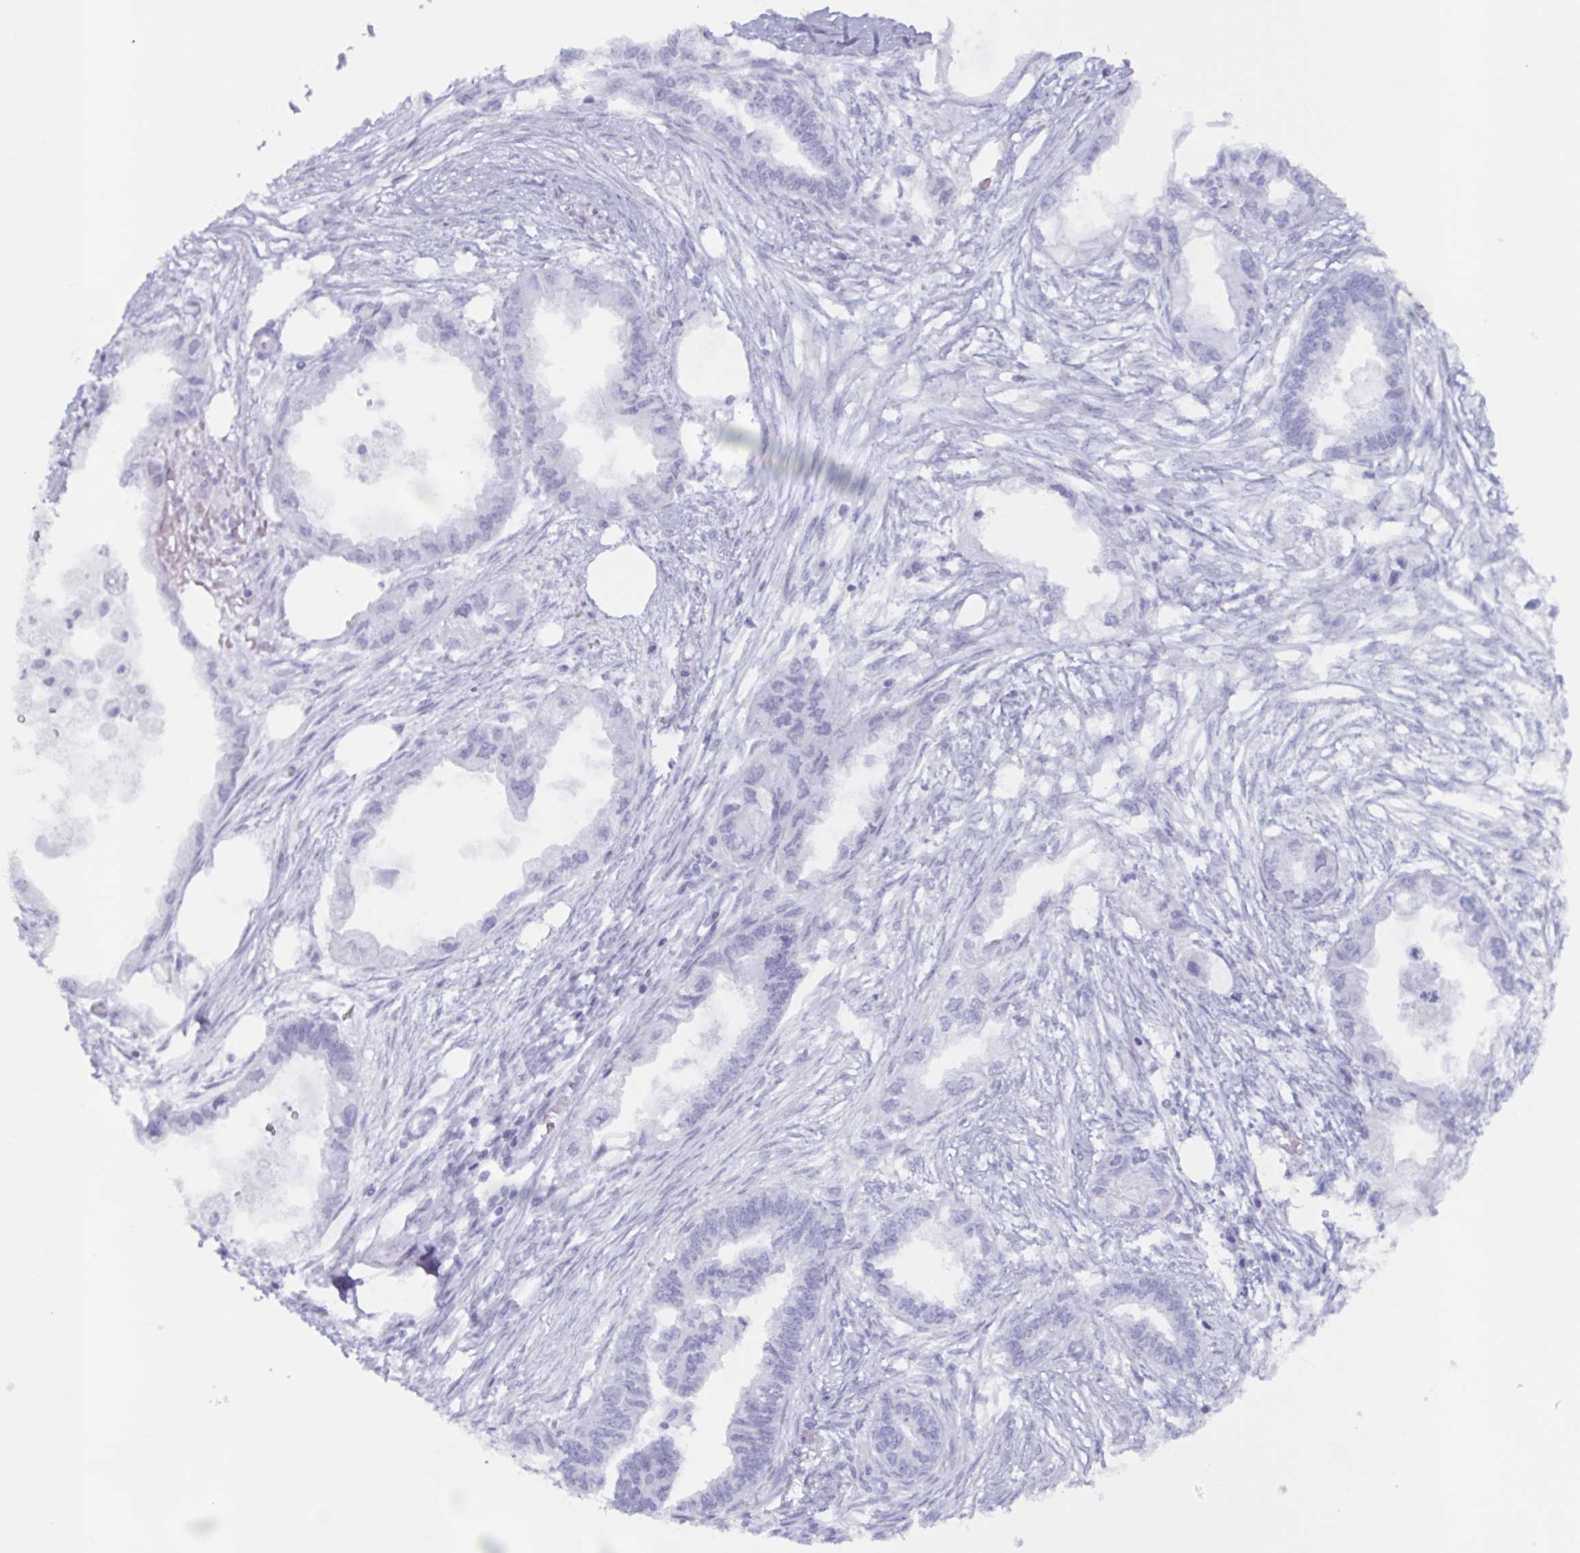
{"staining": {"intensity": "negative", "quantity": "none", "location": "none"}, "tissue": "endometrial cancer", "cell_type": "Tumor cells", "image_type": "cancer", "snomed": [{"axis": "morphology", "description": "Adenocarcinoma, NOS"}, {"axis": "morphology", "description": "Adenocarcinoma, metastatic, NOS"}, {"axis": "topography", "description": "Adipose tissue"}, {"axis": "topography", "description": "Endometrium"}], "caption": "Tumor cells are negative for protein expression in human endometrial cancer. (DAB (3,3'-diaminobenzidine) IHC with hematoxylin counter stain).", "gene": "ZFP64", "patient": {"sex": "female", "age": 67}}